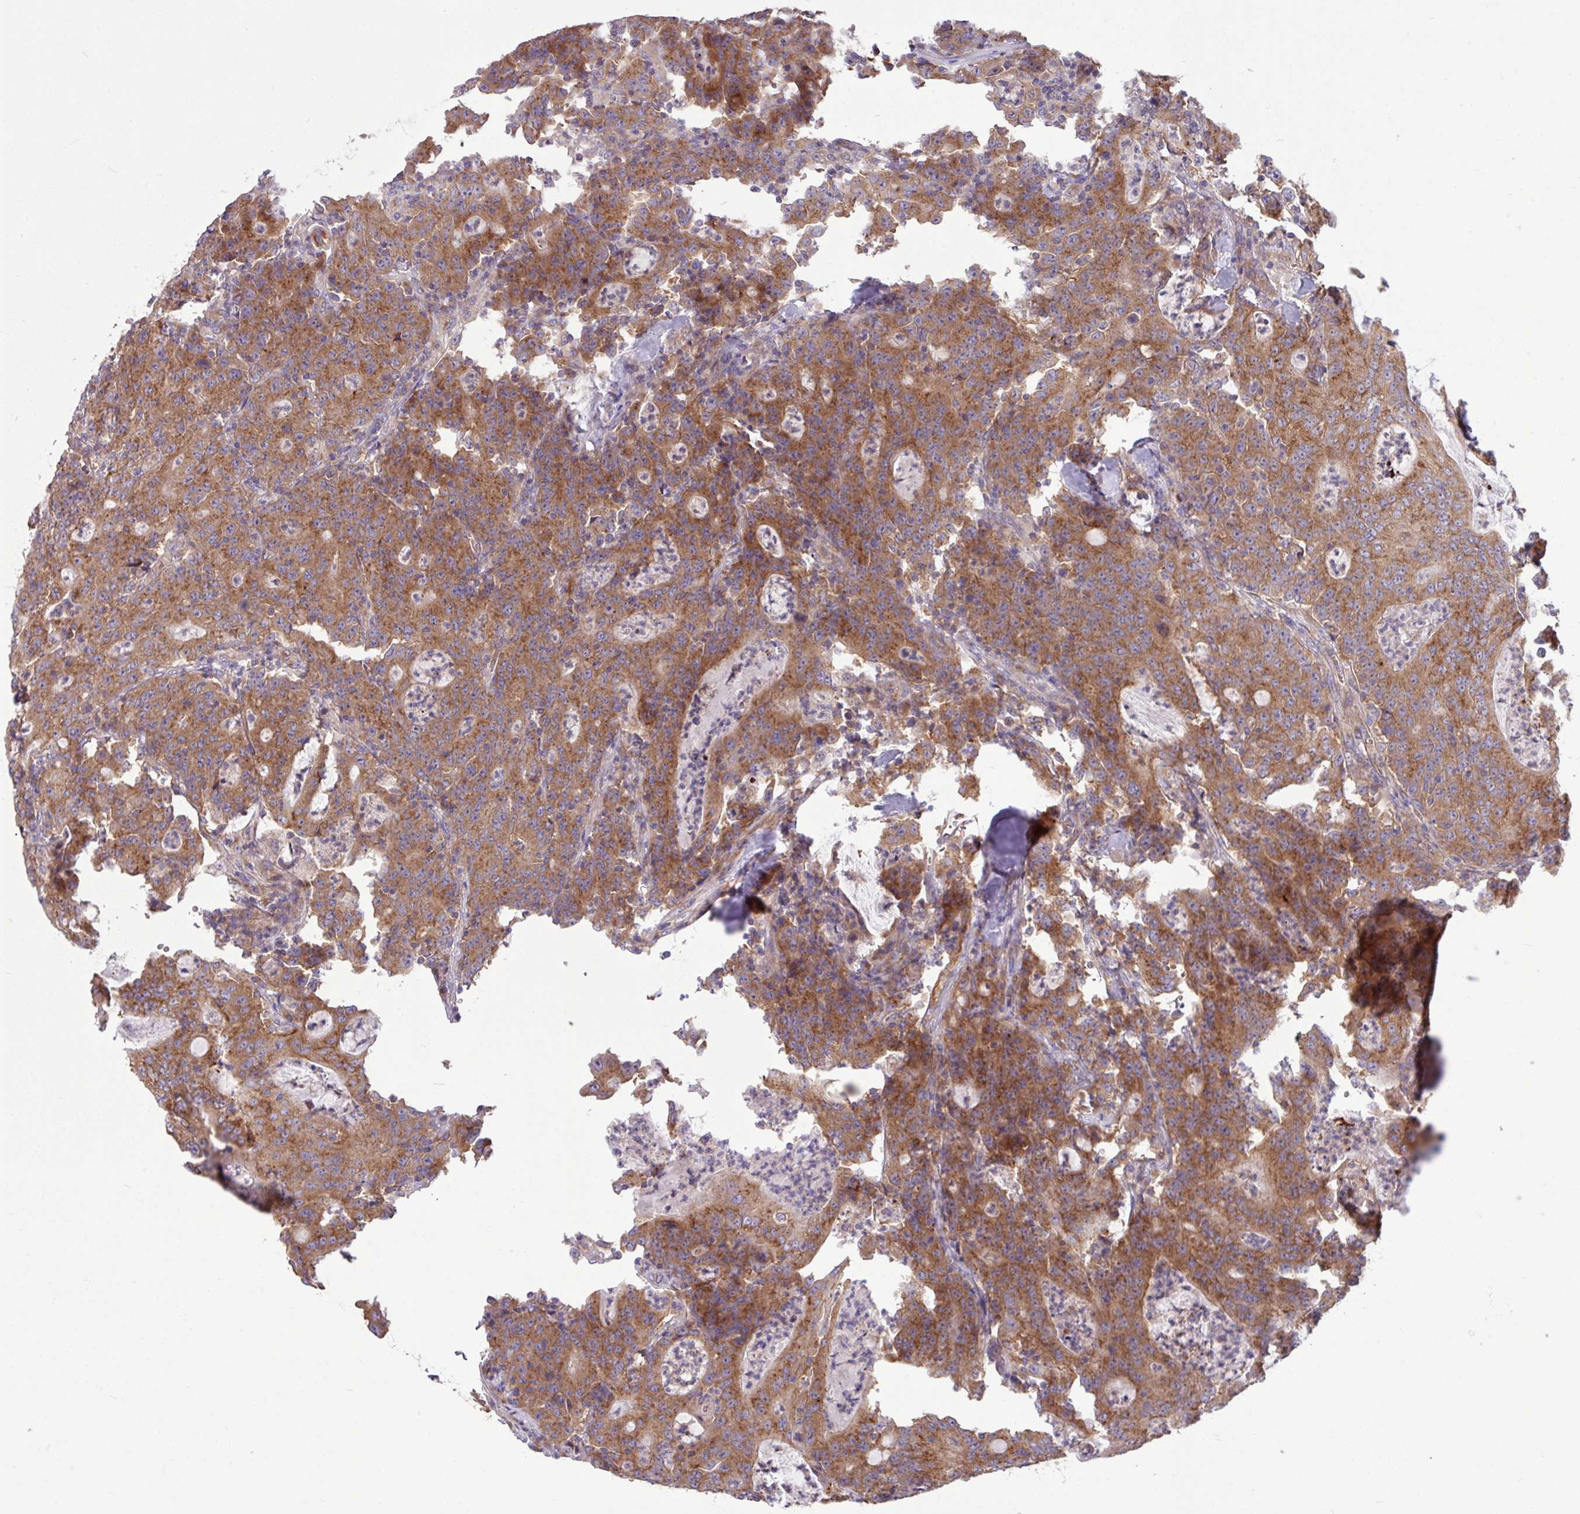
{"staining": {"intensity": "strong", "quantity": ">75%", "location": "cytoplasmic/membranous"}, "tissue": "colorectal cancer", "cell_type": "Tumor cells", "image_type": "cancer", "snomed": [{"axis": "morphology", "description": "Adenocarcinoma, NOS"}, {"axis": "topography", "description": "Colon"}], "caption": "The immunohistochemical stain highlights strong cytoplasmic/membranous expression in tumor cells of colorectal adenocarcinoma tissue. Nuclei are stained in blue.", "gene": "LSM12", "patient": {"sex": "male", "age": 83}}